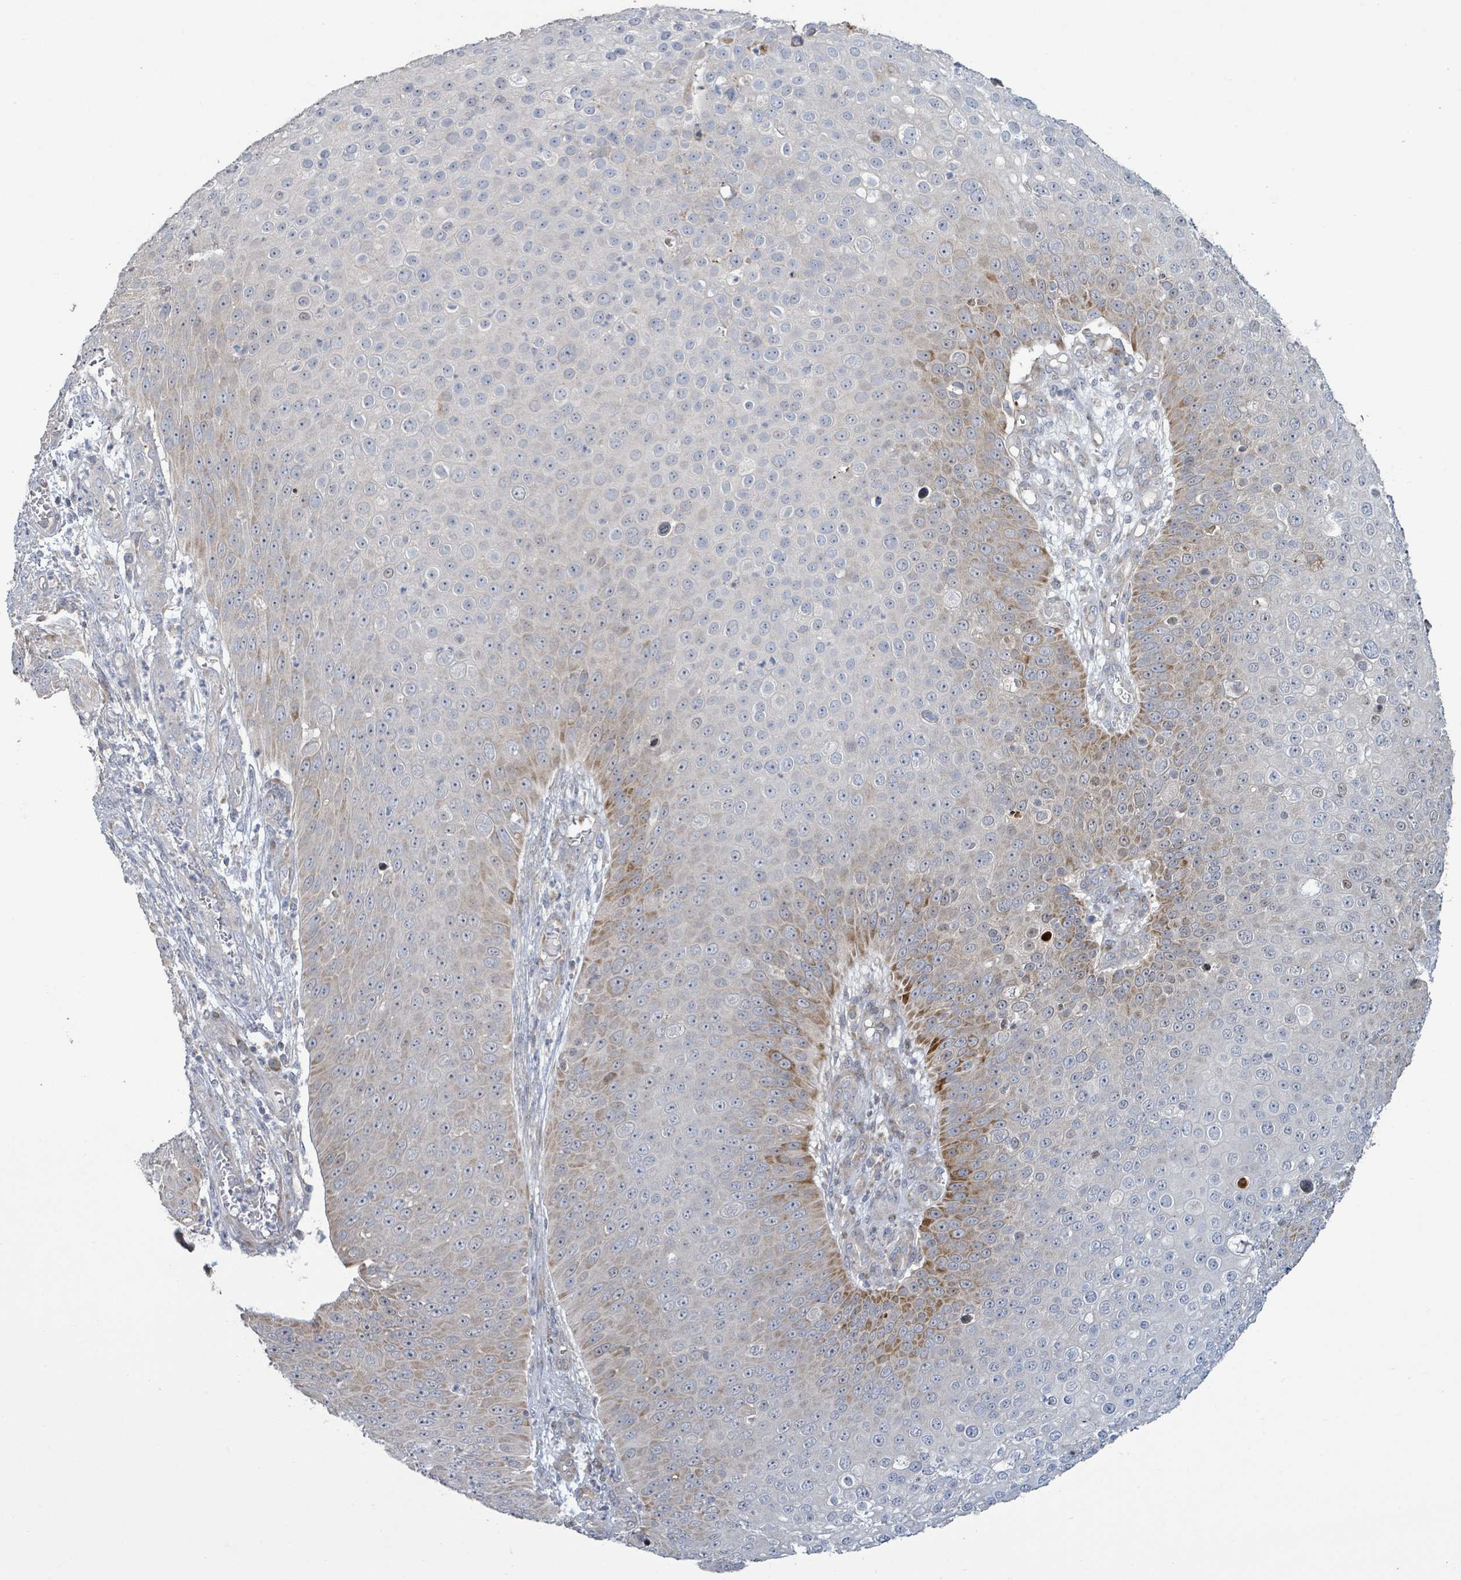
{"staining": {"intensity": "moderate", "quantity": "<25%", "location": "cytoplasmic/membranous"}, "tissue": "skin cancer", "cell_type": "Tumor cells", "image_type": "cancer", "snomed": [{"axis": "morphology", "description": "Squamous cell carcinoma, NOS"}, {"axis": "topography", "description": "Skin"}], "caption": "Tumor cells display low levels of moderate cytoplasmic/membranous expression in approximately <25% of cells in squamous cell carcinoma (skin).", "gene": "LILRA4", "patient": {"sex": "male", "age": 71}}